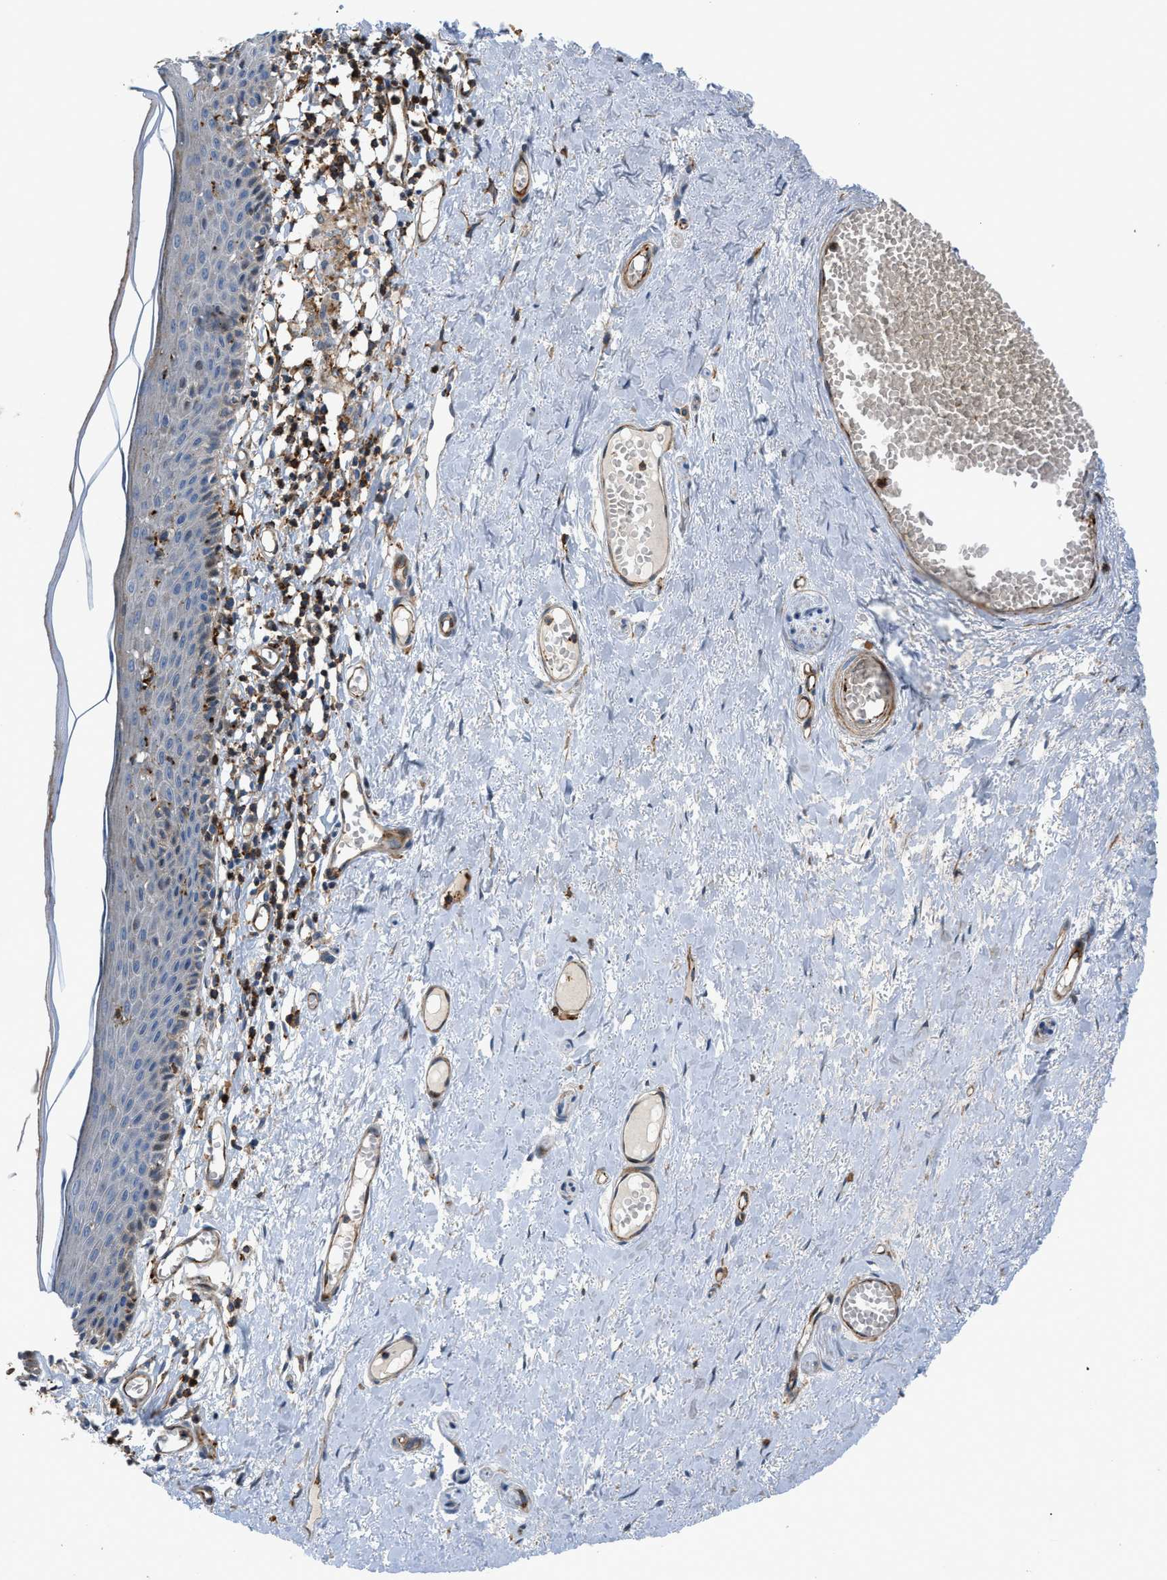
{"staining": {"intensity": "weak", "quantity": "25%-75%", "location": "cytoplasmic/membranous"}, "tissue": "skin", "cell_type": "Epidermal cells", "image_type": "normal", "snomed": [{"axis": "morphology", "description": "Normal tissue, NOS"}, {"axis": "topography", "description": "Adipose tissue"}, {"axis": "topography", "description": "Vascular tissue"}, {"axis": "topography", "description": "Anal"}, {"axis": "topography", "description": "Peripheral nerve tissue"}], "caption": "A brown stain shows weak cytoplasmic/membranous staining of a protein in epidermal cells of benign skin. Immunohistochemistry (ihc) stains the protein in brown and the nuclei are stained blue.", "gene": "DHODH", "patient": {"sex": "female", "age": 54}}